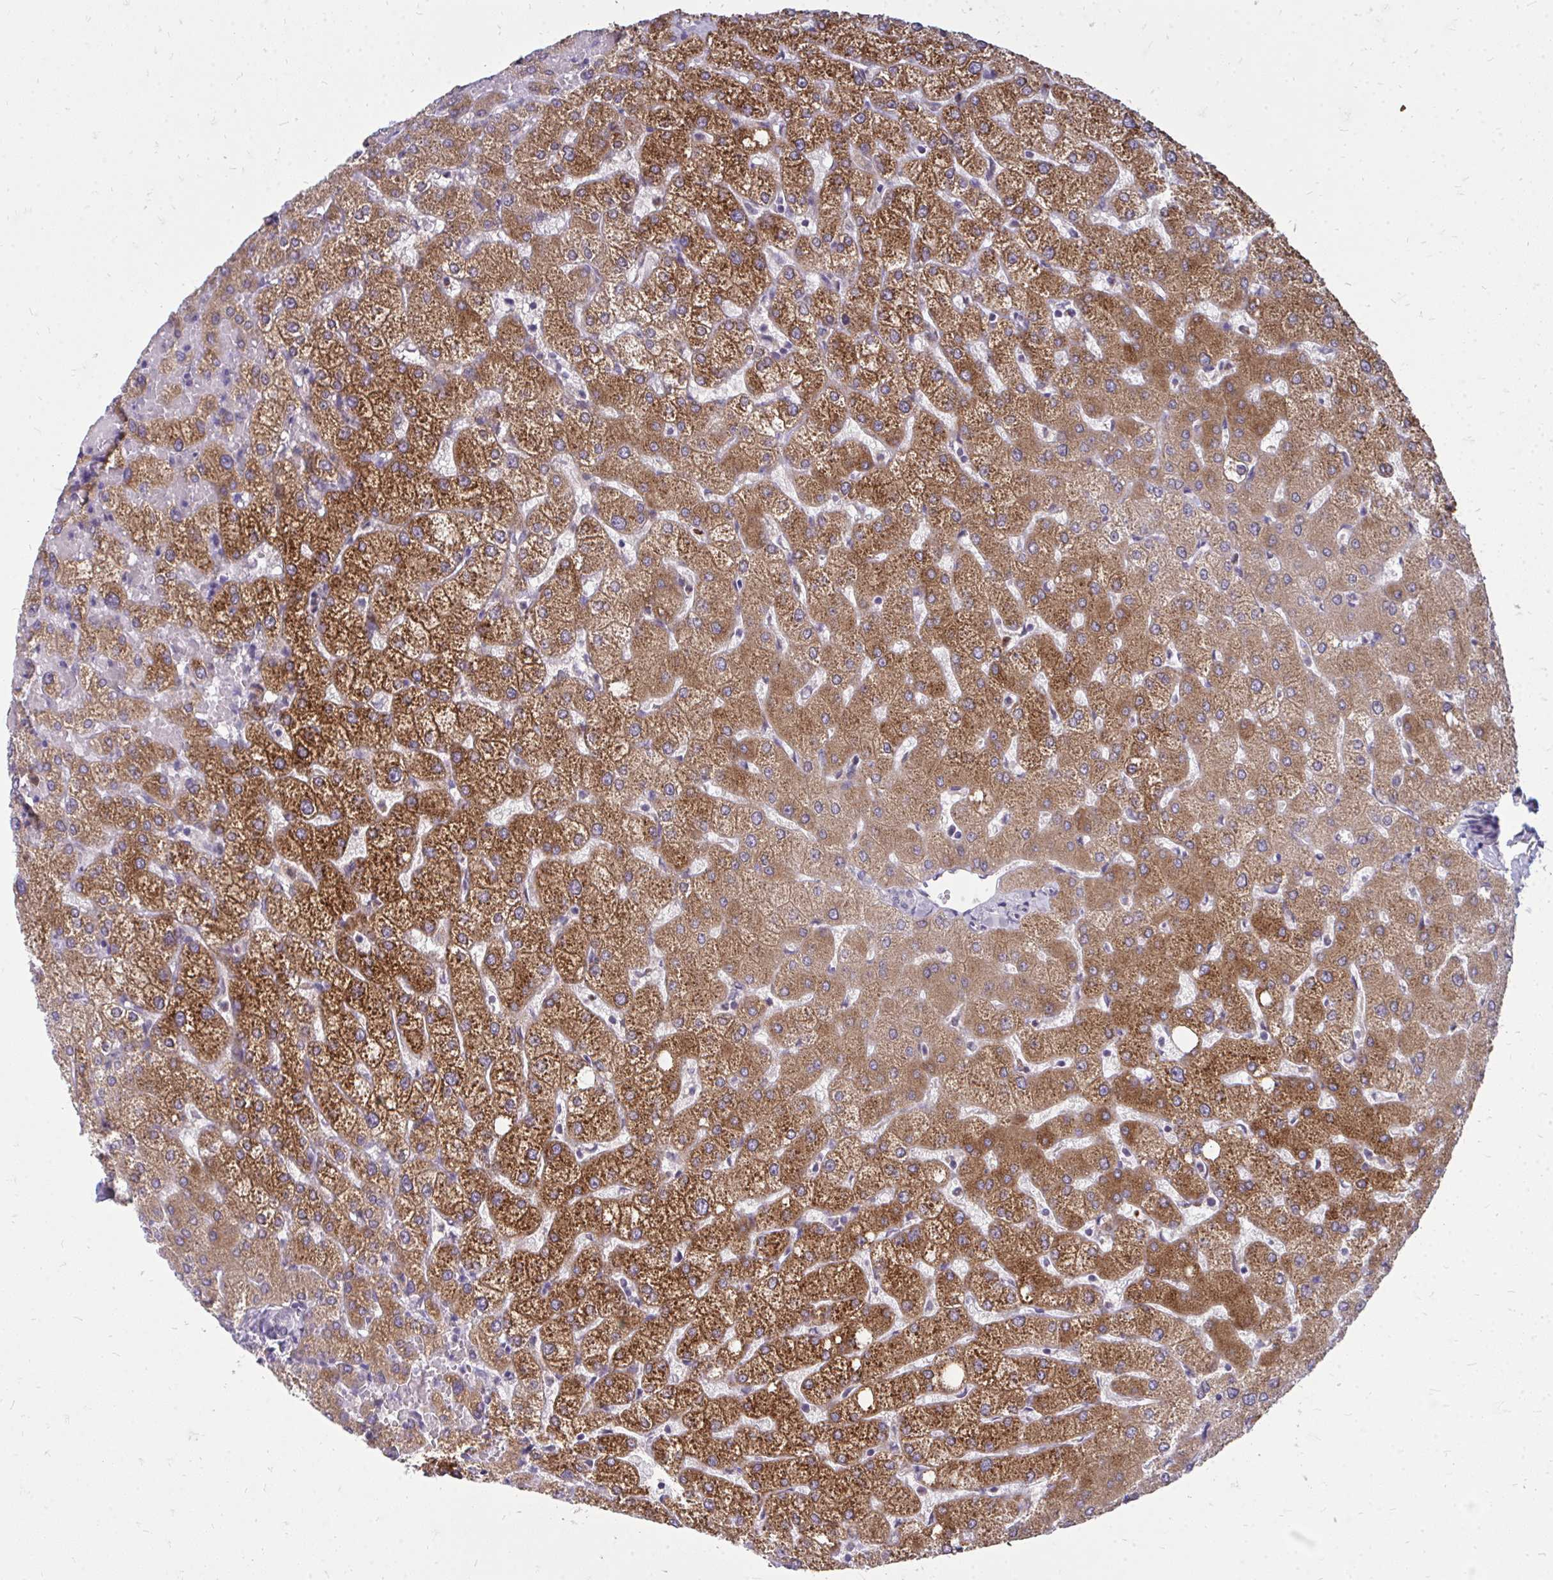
{"staining": {"intensity": "negative", "quantity": "none", "location": "none"}, "tissue": "liver", "cell_type": "Cholangiocytes", "image_type": "normal", "snomed": [{"axis": "morphology", "description": "Normal tissue, NOS"}, {"axis": "topography", "description": "Liver"}], "caption": "DAB immunohistochemical staining of normal human liver exhibits no significant expression in cholangiocytes. (Stains: DAB immunohistochemistry with hematoxylin counter stain, Microscopy: brightfield microscopy at high magnification).", "gene": "ACSL5", "patient": {"sex": "female", "age": 54}}